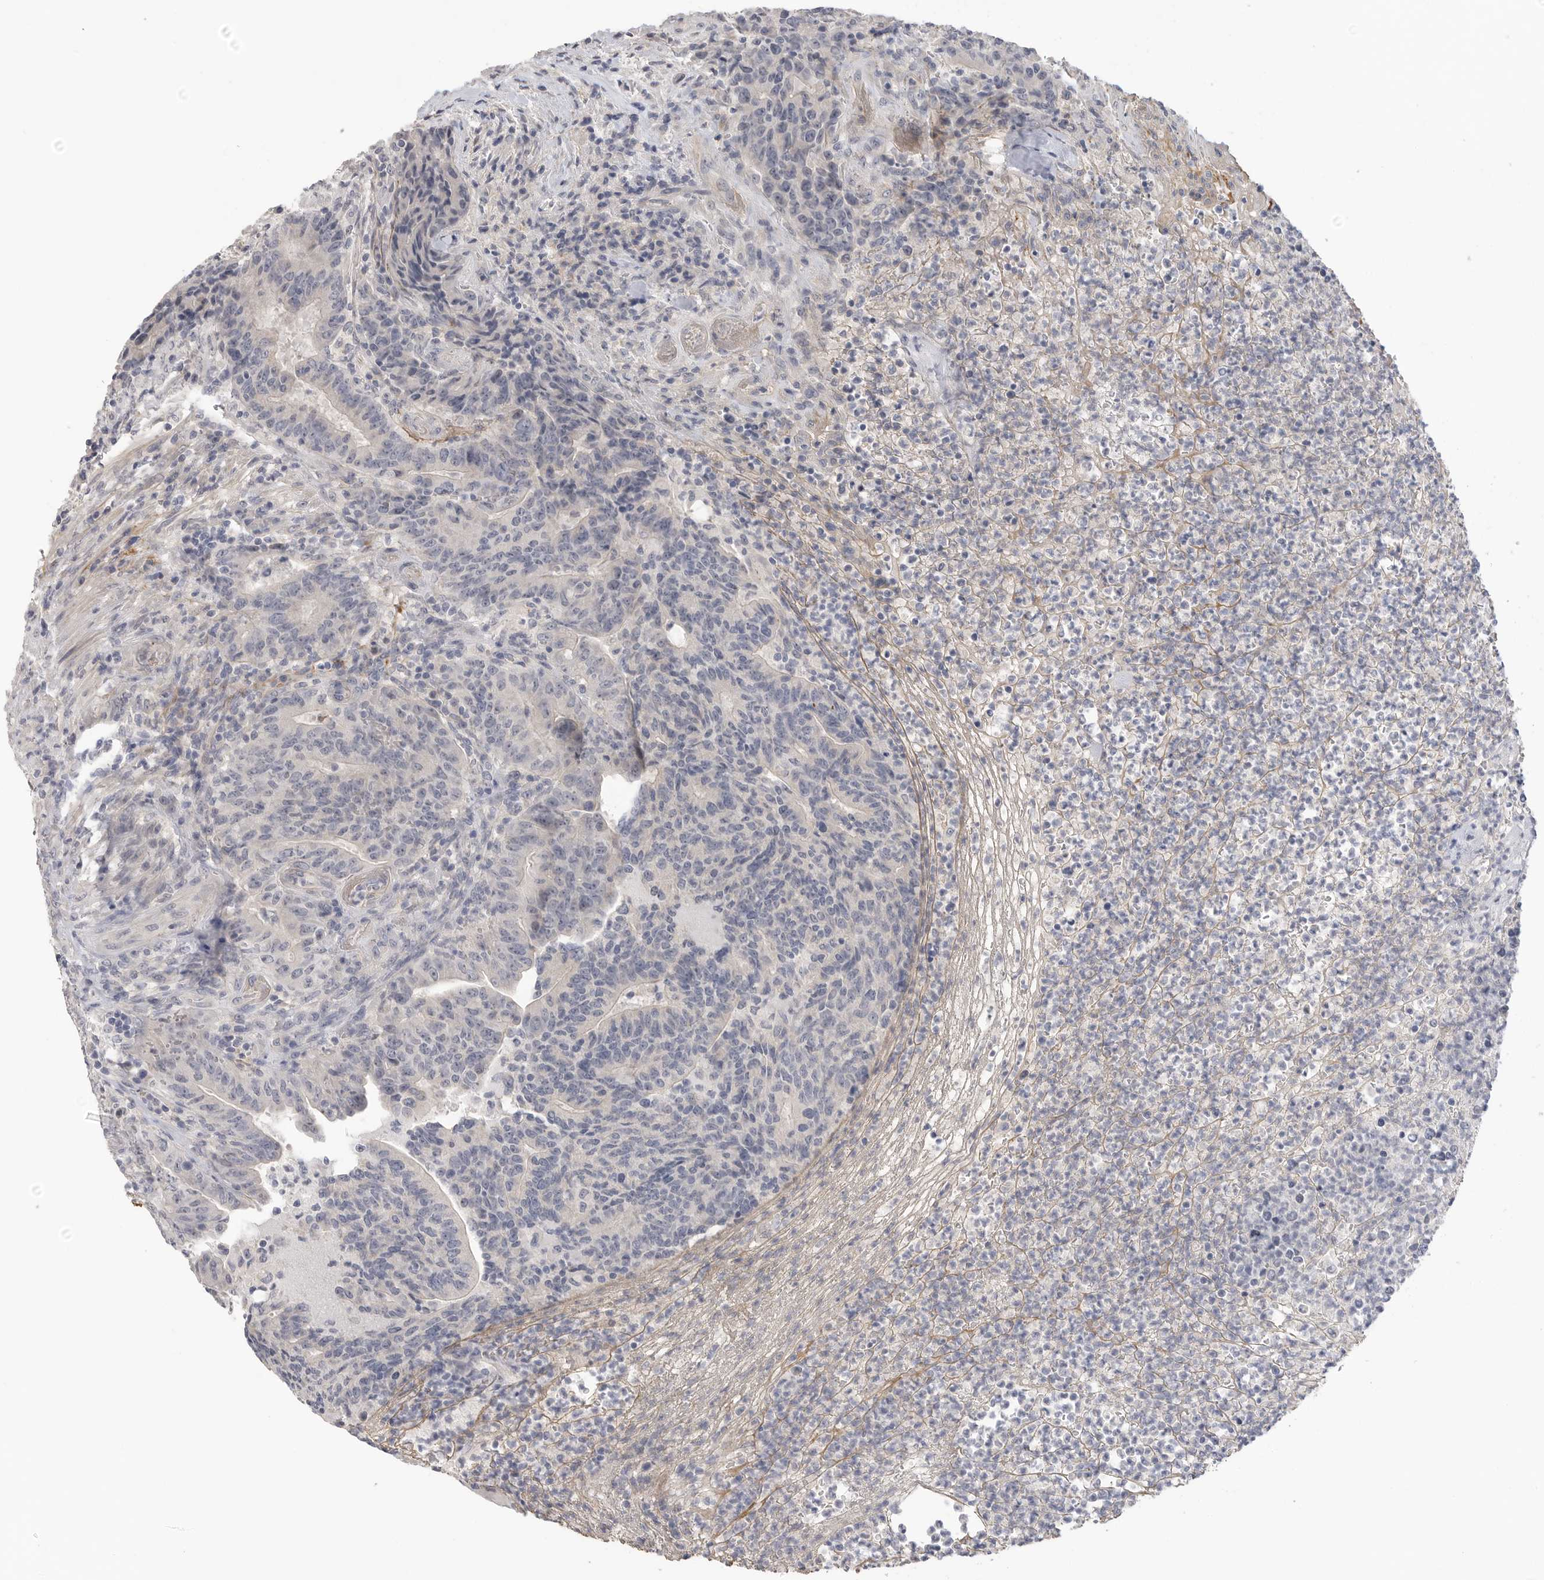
{"staining": {"intensity": "negative", "quantity": "none", "location": "none"}, "tissue": "colorectal cancer", "cell_type": "Tumor cells", "image_type": "cancer", "snomed": [{"axis": "morphology", "description": "Normal tissue, NOS"}, {"axis": "morphology", "description": "Adenocarcinoma, NOS"}, {"axis": "topography", "description": "Colon"}], "caption": "The immunohistochemistry (IHC) histopathology image has no significant staining in tumor cells of colorectal adenocarcinoma tissue. (DAB (3,3'-diaminobenzidine) immunohistochemistry visualized using brightfield microscopy, high magnification).", "gene": "FBN2", "patient": {"sex": "female", "age": 75}}